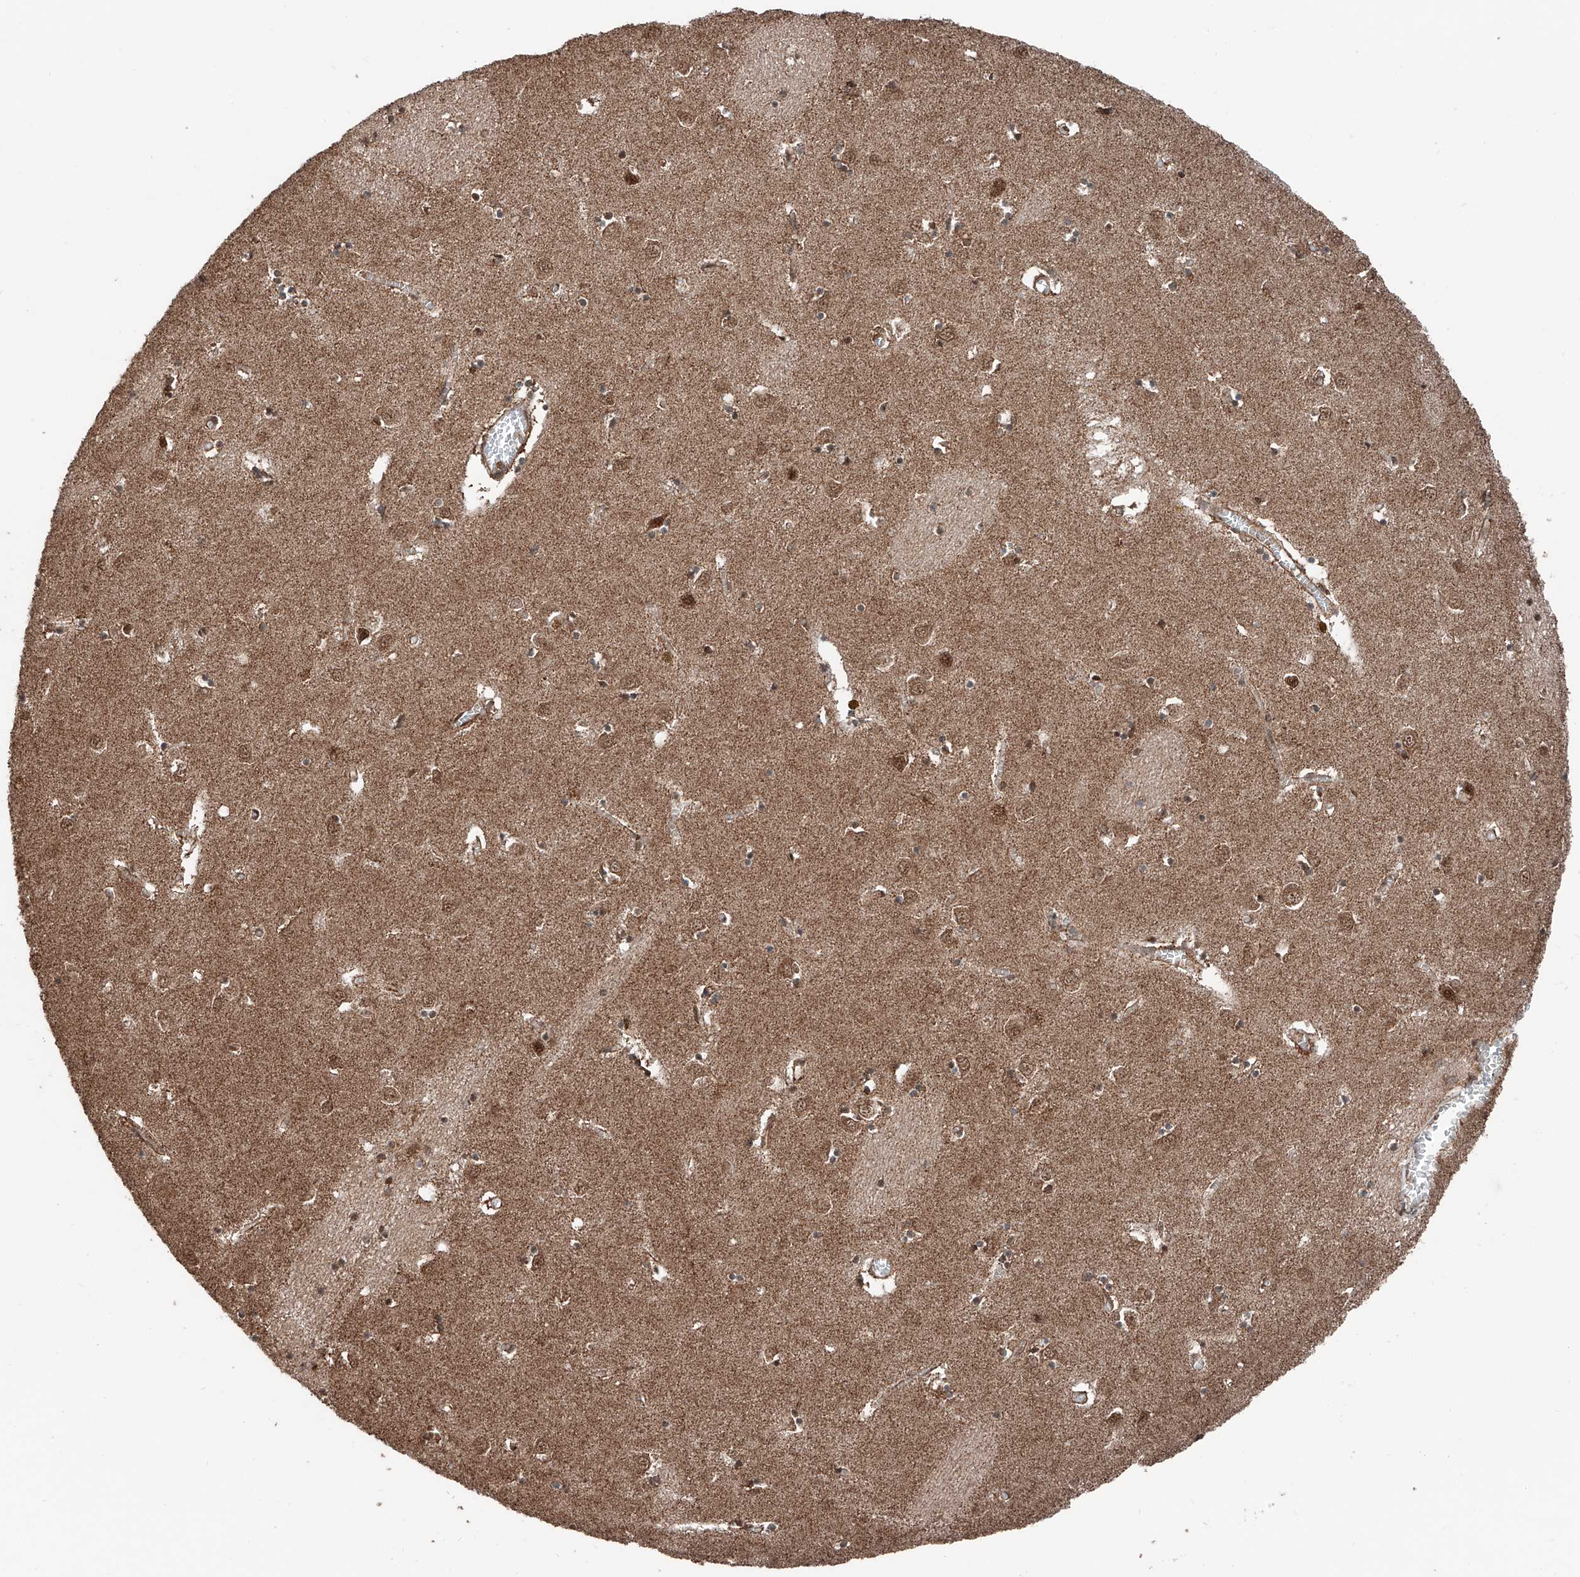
{"staining": {"intensity": "moderate", "quantity": ">75%", "location": "cytoplasmic/membranous,nuclear"}, "tissue": "caudate", "cell_type": "Glial cells", "image_type": "normal", "snomed": [{"axis": "morphology", "description": "Normal tissue, NOS"}, {"axis": "topography", "description": "Lateral ventricle wall"}], "caption": "Moderate cytoplasmic/membranous,nuclear positivity is identified in about >75% of glial cells in benign caudate. Immunohistochemistry (ihc) stains the protein in brown and the nuclei are stained blue.", "gene": "ZNF445", "patient": {"sex": "male", "age": 70}}